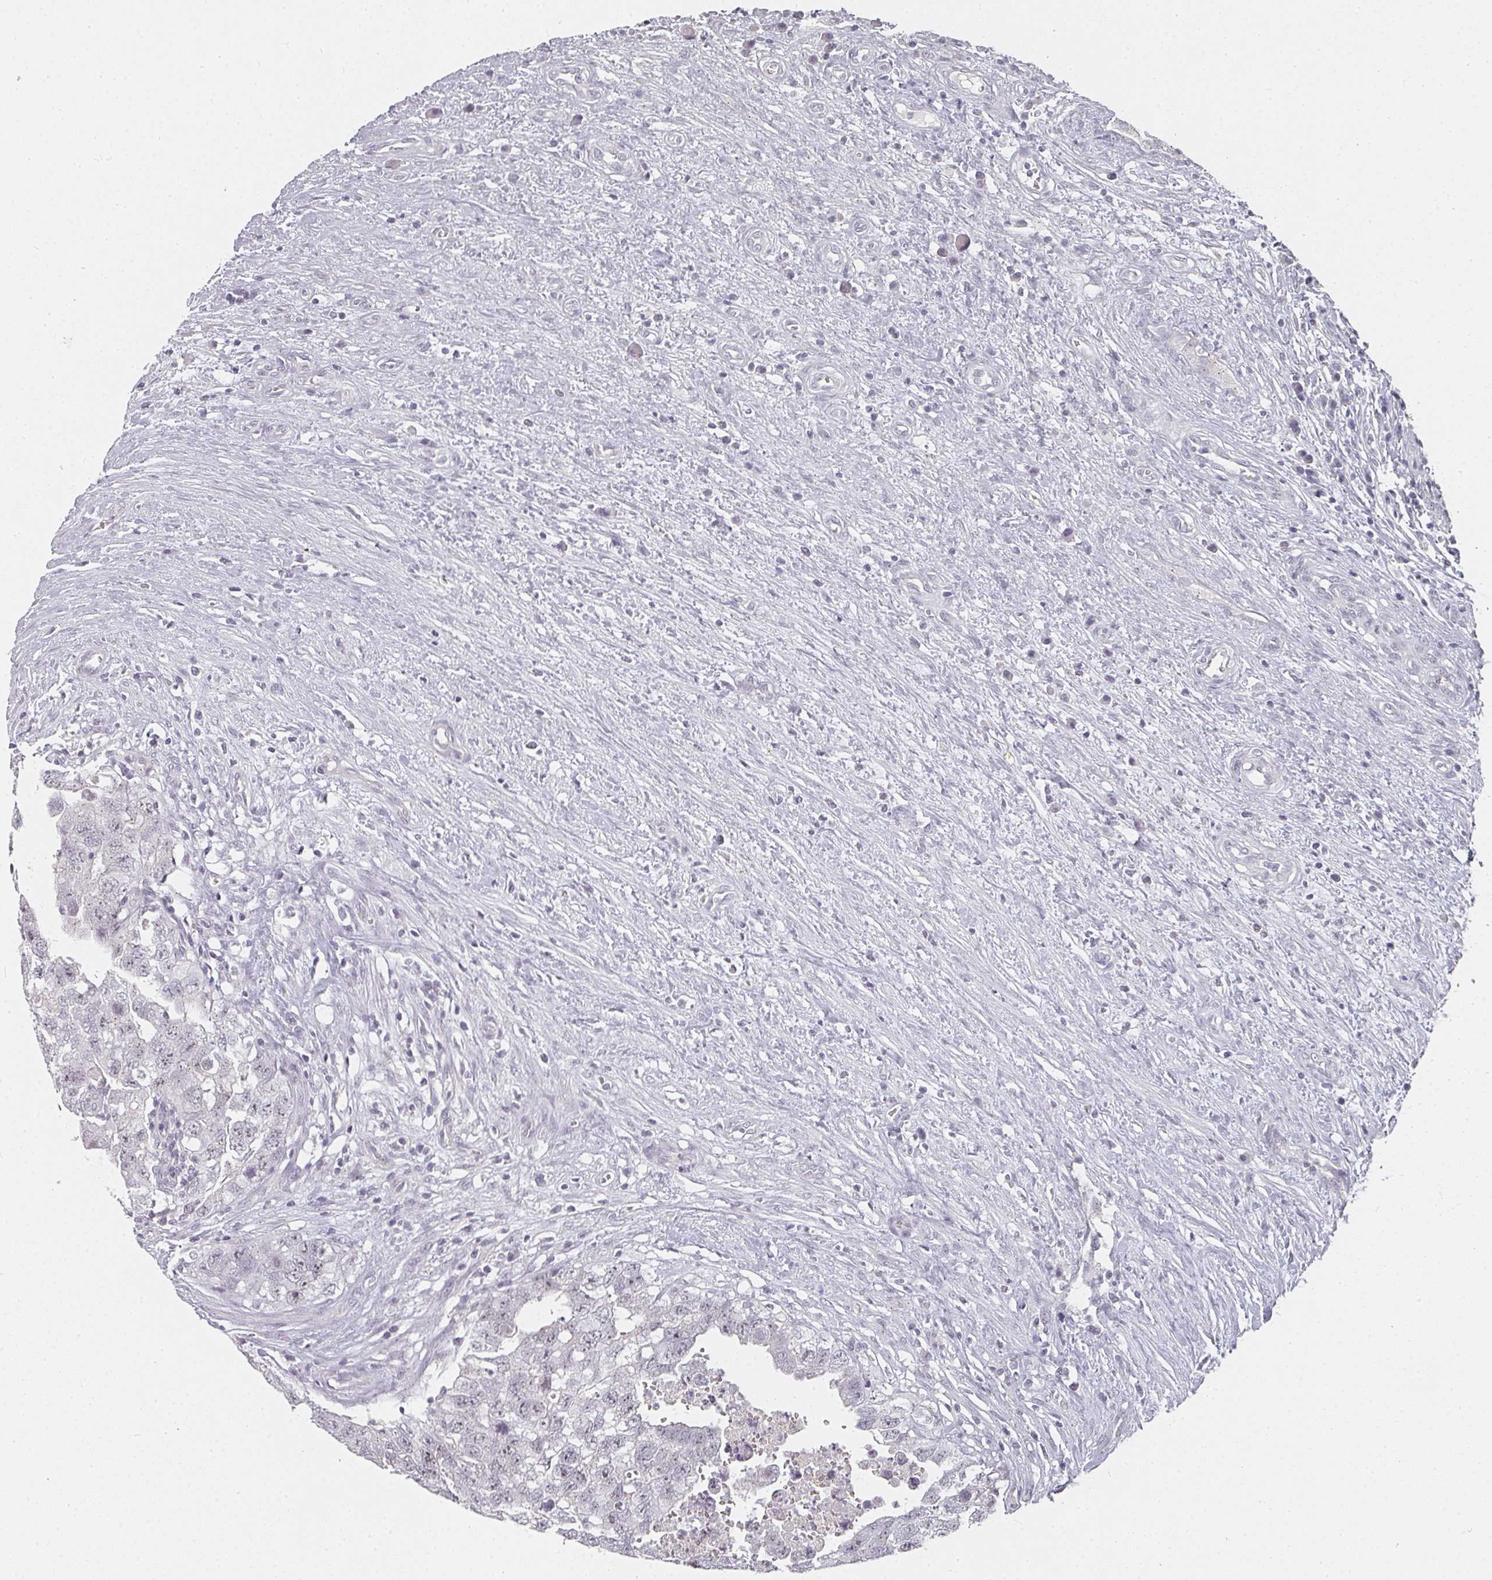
{"staining": {"intensity": "moderate", "quantity": "<25%", "location": "cytoplasmic/membranous"}, "tissue": "testis cancer", "cell_type": "Tumor cells", "image_type": "cancer", "snomed": [{"axis": "morphology", "description": "Seminoma, NOS"}, {"axis": "morphology", "description": "Carcinoma, Embryonal, NOS"}, {"axis": "topography", "description": "Testis"}], "caption": "DAB immunohistochemical staining of human testis cancer displays moderate cytoplasmic/membranous protein expression in approximately <25% of tumor cells. The staining was performed using DAB (3,3'-diaminobenzidine), with brown indicating positive protein expression. Nuclei are stained blue with hematoxylin.", "gene": "SHISA2", "patient": {"sex": "male", "age": 29}}